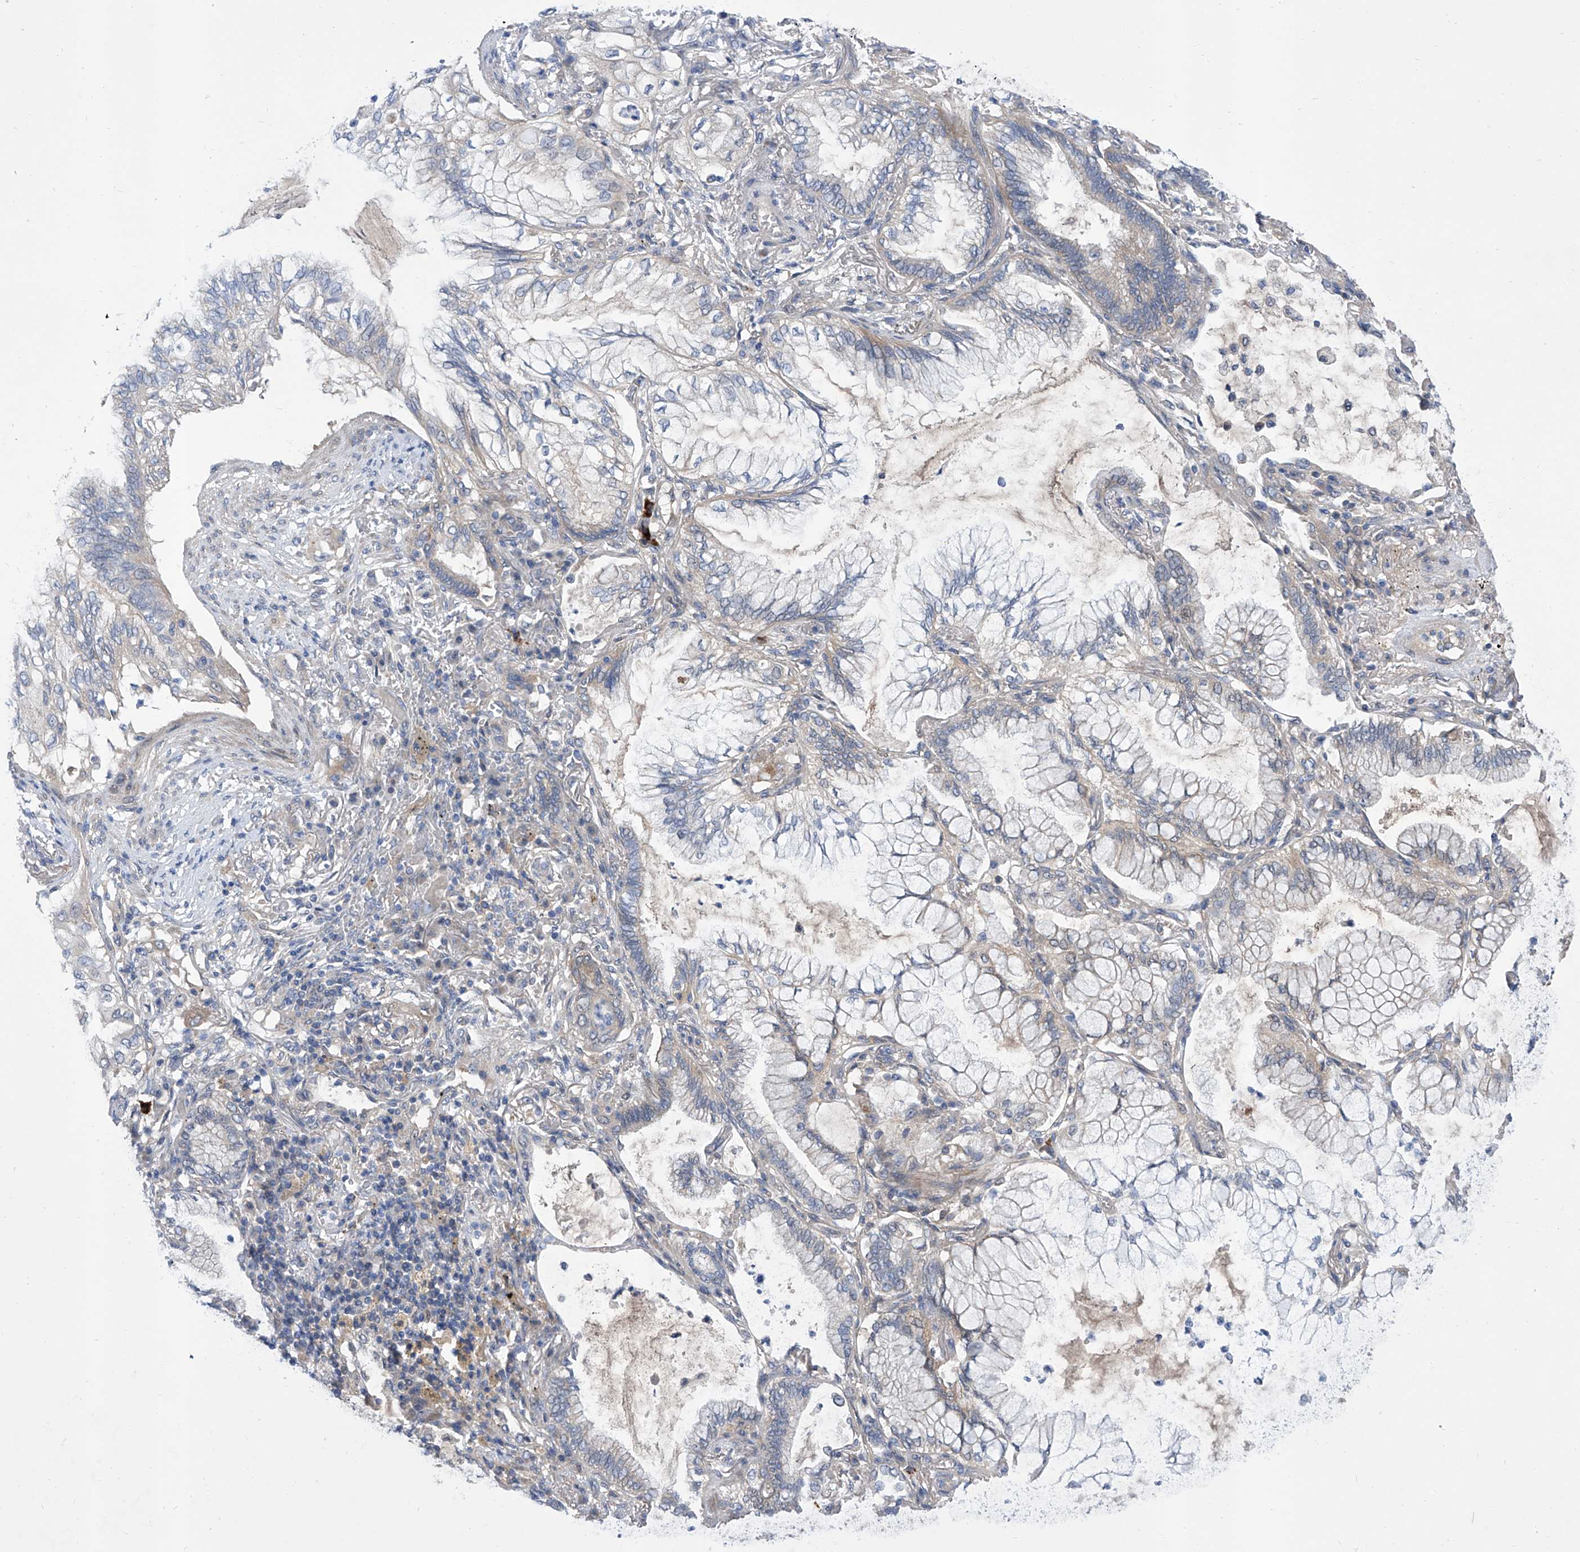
{"staining": {"intensity": "negative", "quantity": "none", "location": "none"}, "tissue": "lung cancer", "cell_type": "Tumor cells", "image_type": "cancer", "snomed": [{"axis": "morphology", "description": "Adenocarcinoma, NOS"}, {"axis": "topography", "description": "Lung"}], "caption": "Immunohistochemistry (IHC) histopathology image of neoplastic tissue: human adenocarcinoma (lung) stained with DAB exhibits no significant protein expression in tumor cells. The staining was performed using DAB to visualize the protein expression in brown, while the nuclei were stained in blue with hematoxylin (Magnification: 20x).", "gene": "SRBD1", "patient": {"sex": "female", "age": 70}}